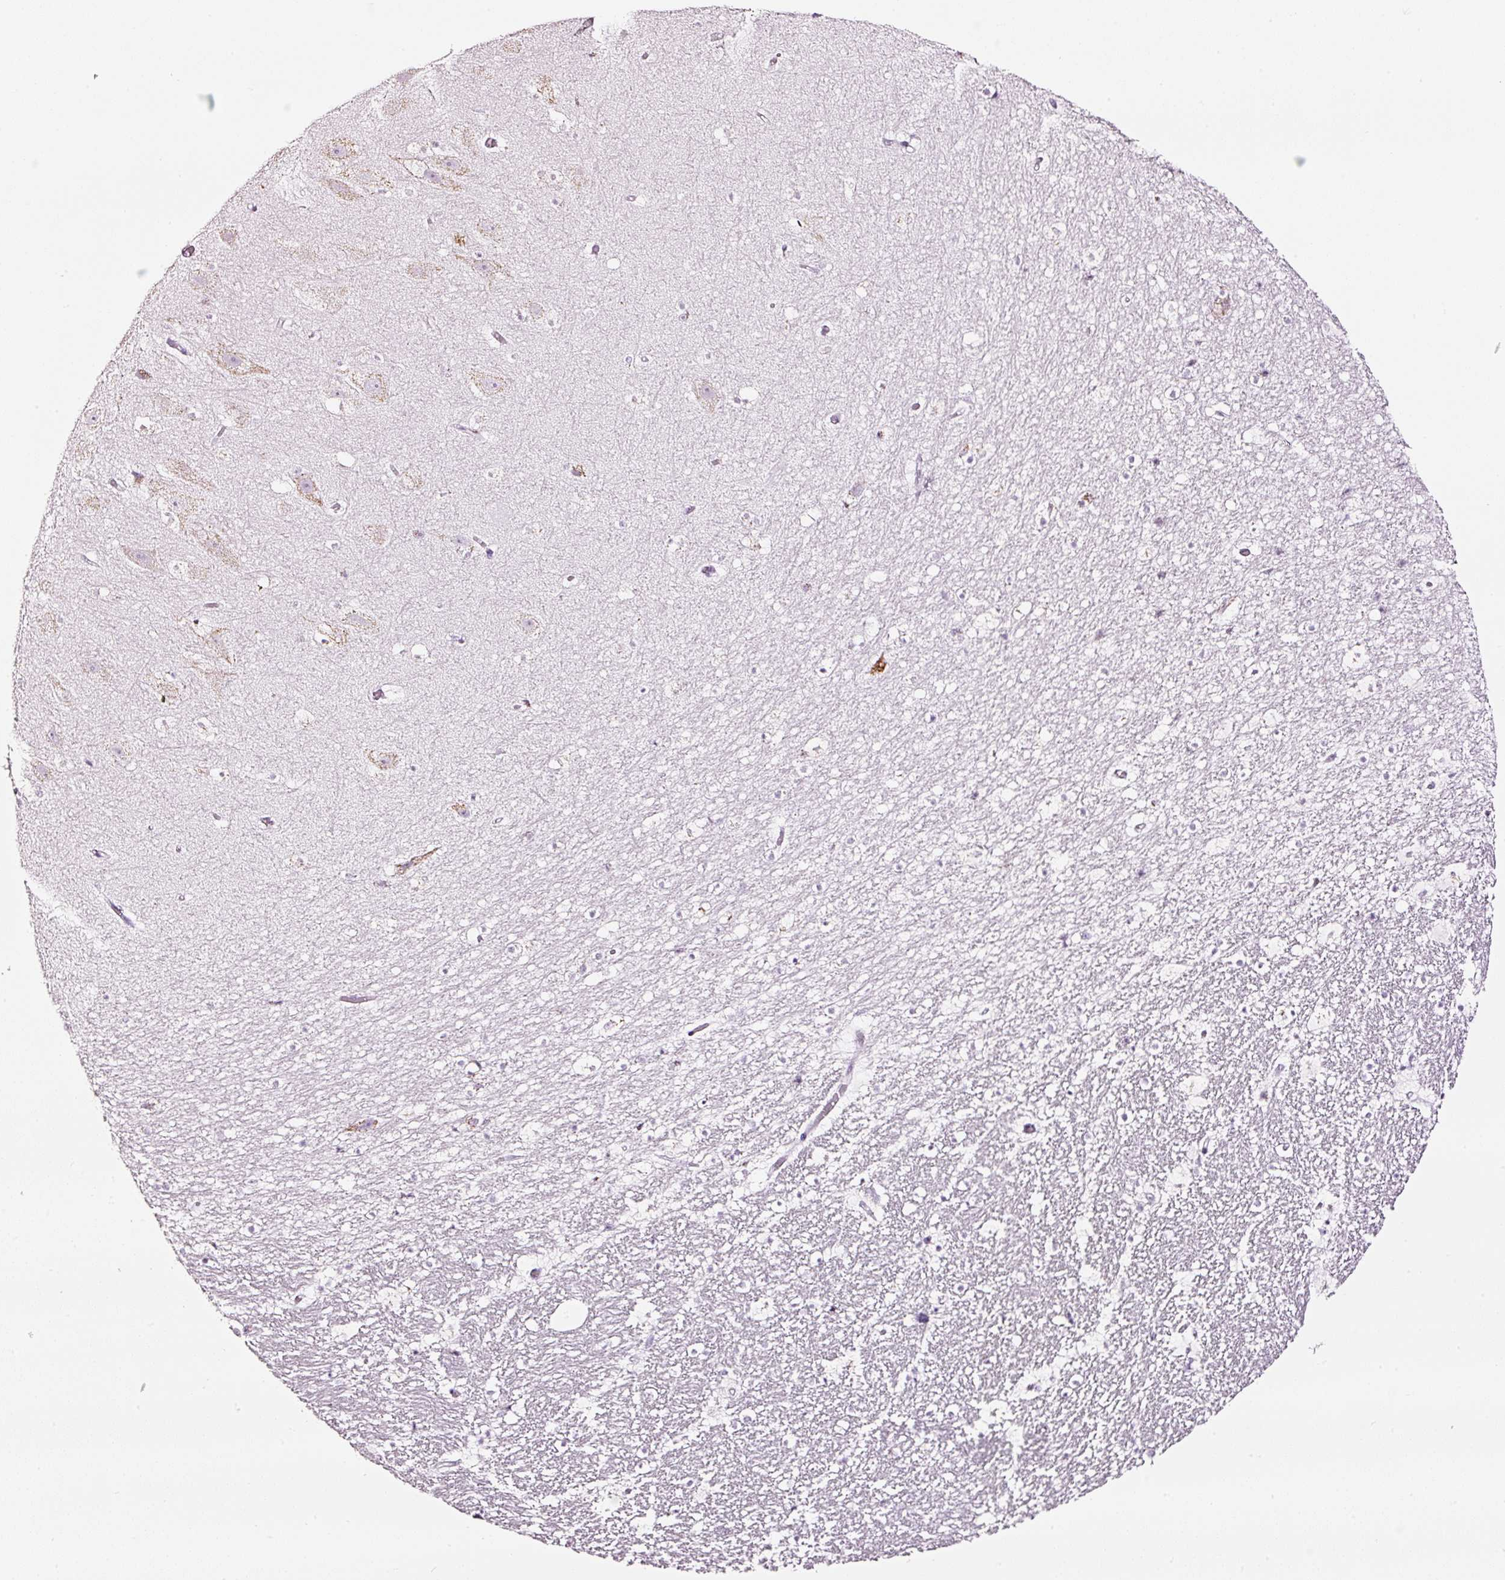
{"staining": {"intensity": "moderate", "quantity": "<25%", "location": "cytoplasmic/membranous"}, "tissue": "hippocampus", "cell_type": "Glial cells", "image_type": "normal", "snomed": [{"axis": "morphology", "description": "Normal tissue, NOS"}, {"axis": "topography", "description": "Hippocampus"}], "caption": "High-power microscopy captured an immunohistochemistry image of normal hippocampus, revealing moderate cytoplasmic/membranous positivity in about <25% of glial cells.", "gene": "SDF4", "patient": {"sex": "male", "age": 37}}